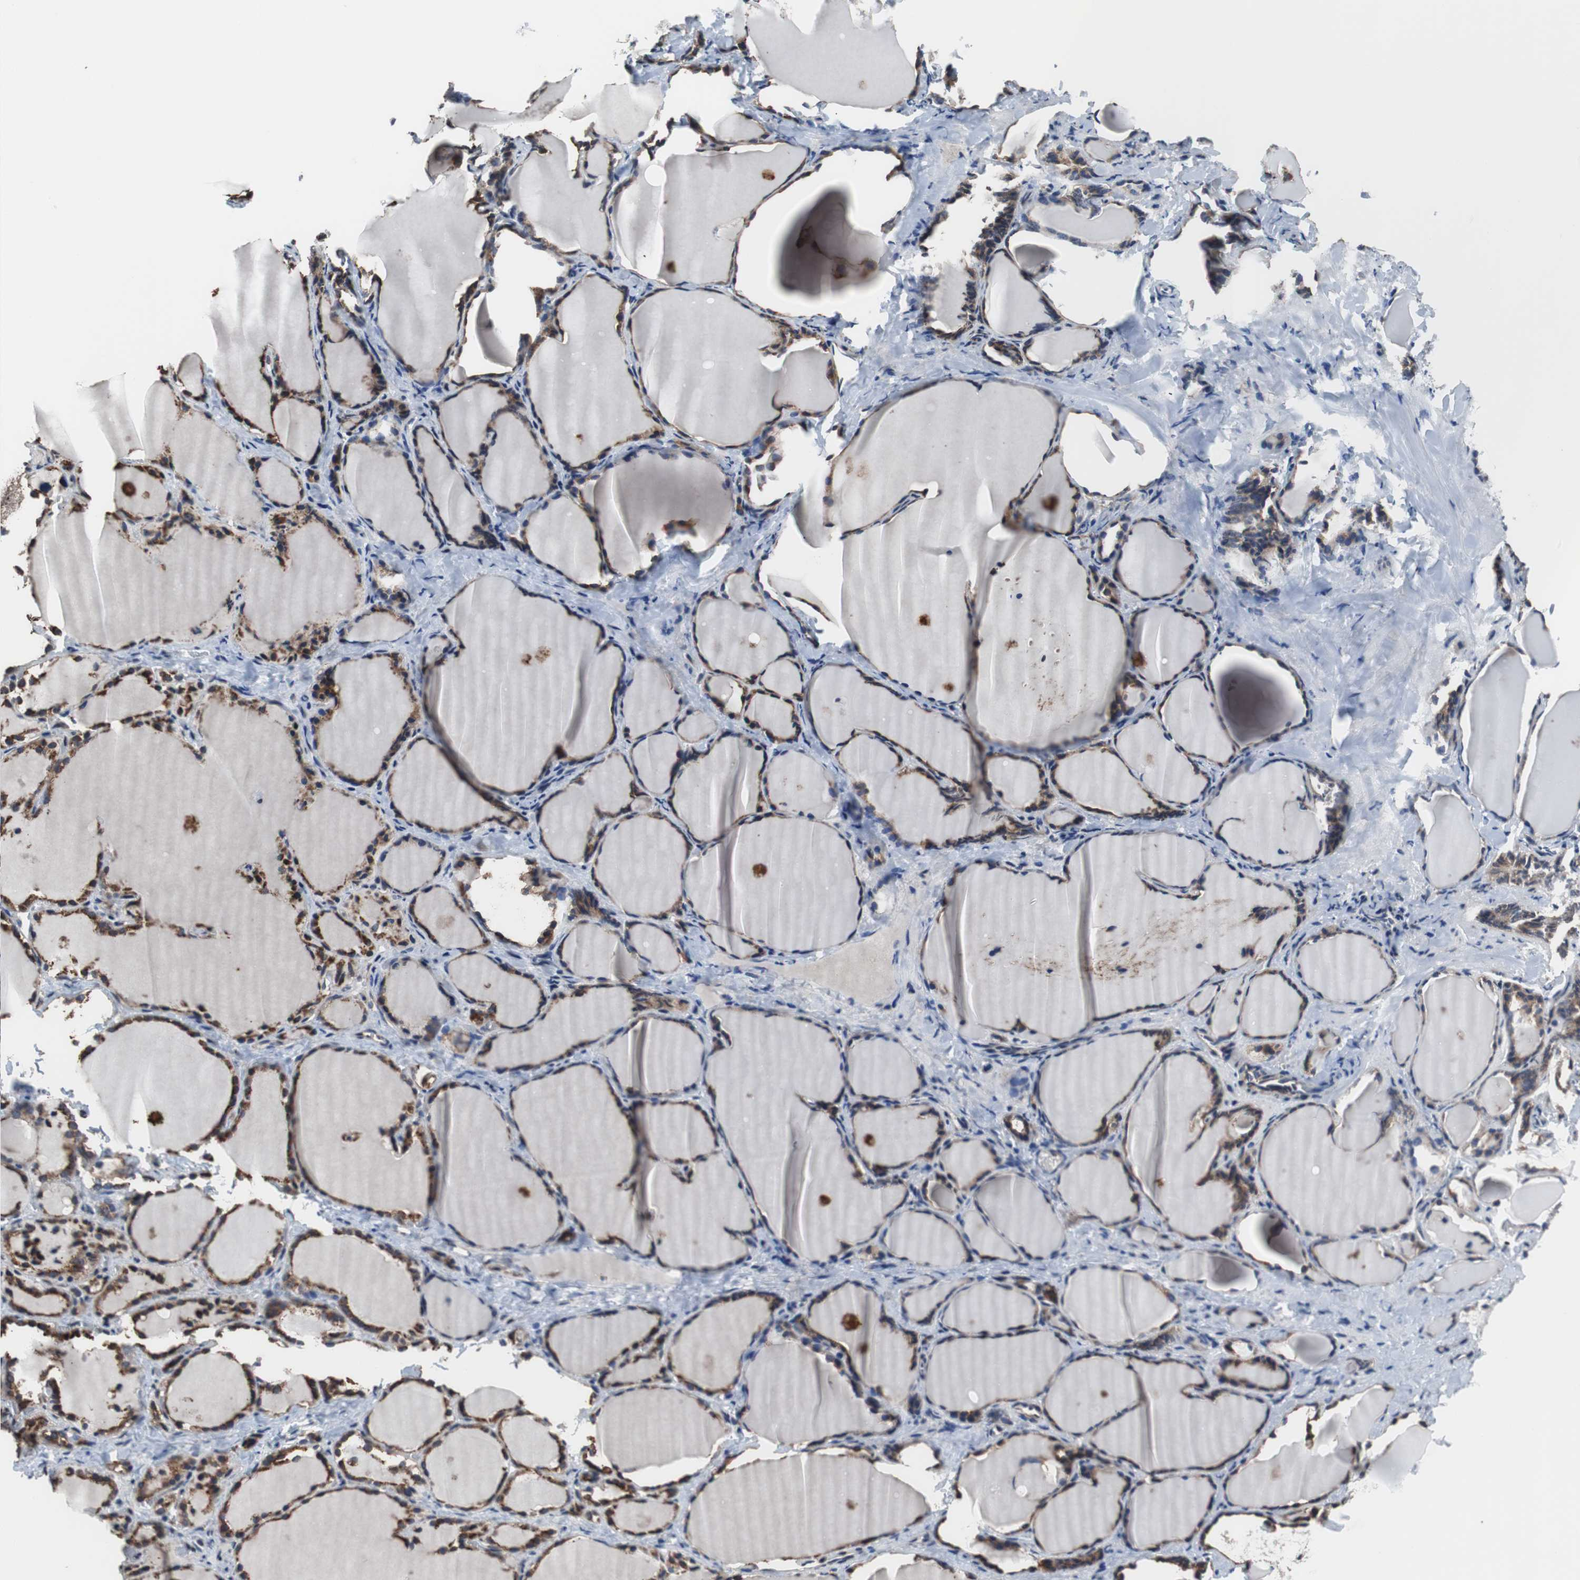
{"staining": {"intensity": "strong", "quantity": ">75%", "location": "cytoplasmic/membranous"}, "tissue": "thyroid gland", "cell_type": "Glandular cells", "image_type": "normal", "snomed": [{"axis": "morphology", "description": "Normal tissue, NOS"}, {"axis": "morphology", "description": "Papillary adenocarcinoma, NOS"}, {"axis": "topography", "description": "Thyroid gland"}], "caption": "Immunohistochemical staining of unremarkable human thyroid gland reveals high levels of strong cytoplasmic/membranous expression in about >75% of glandular cells.", "gene": "USP10", "patient": {"sex": "female", "age": 30}}